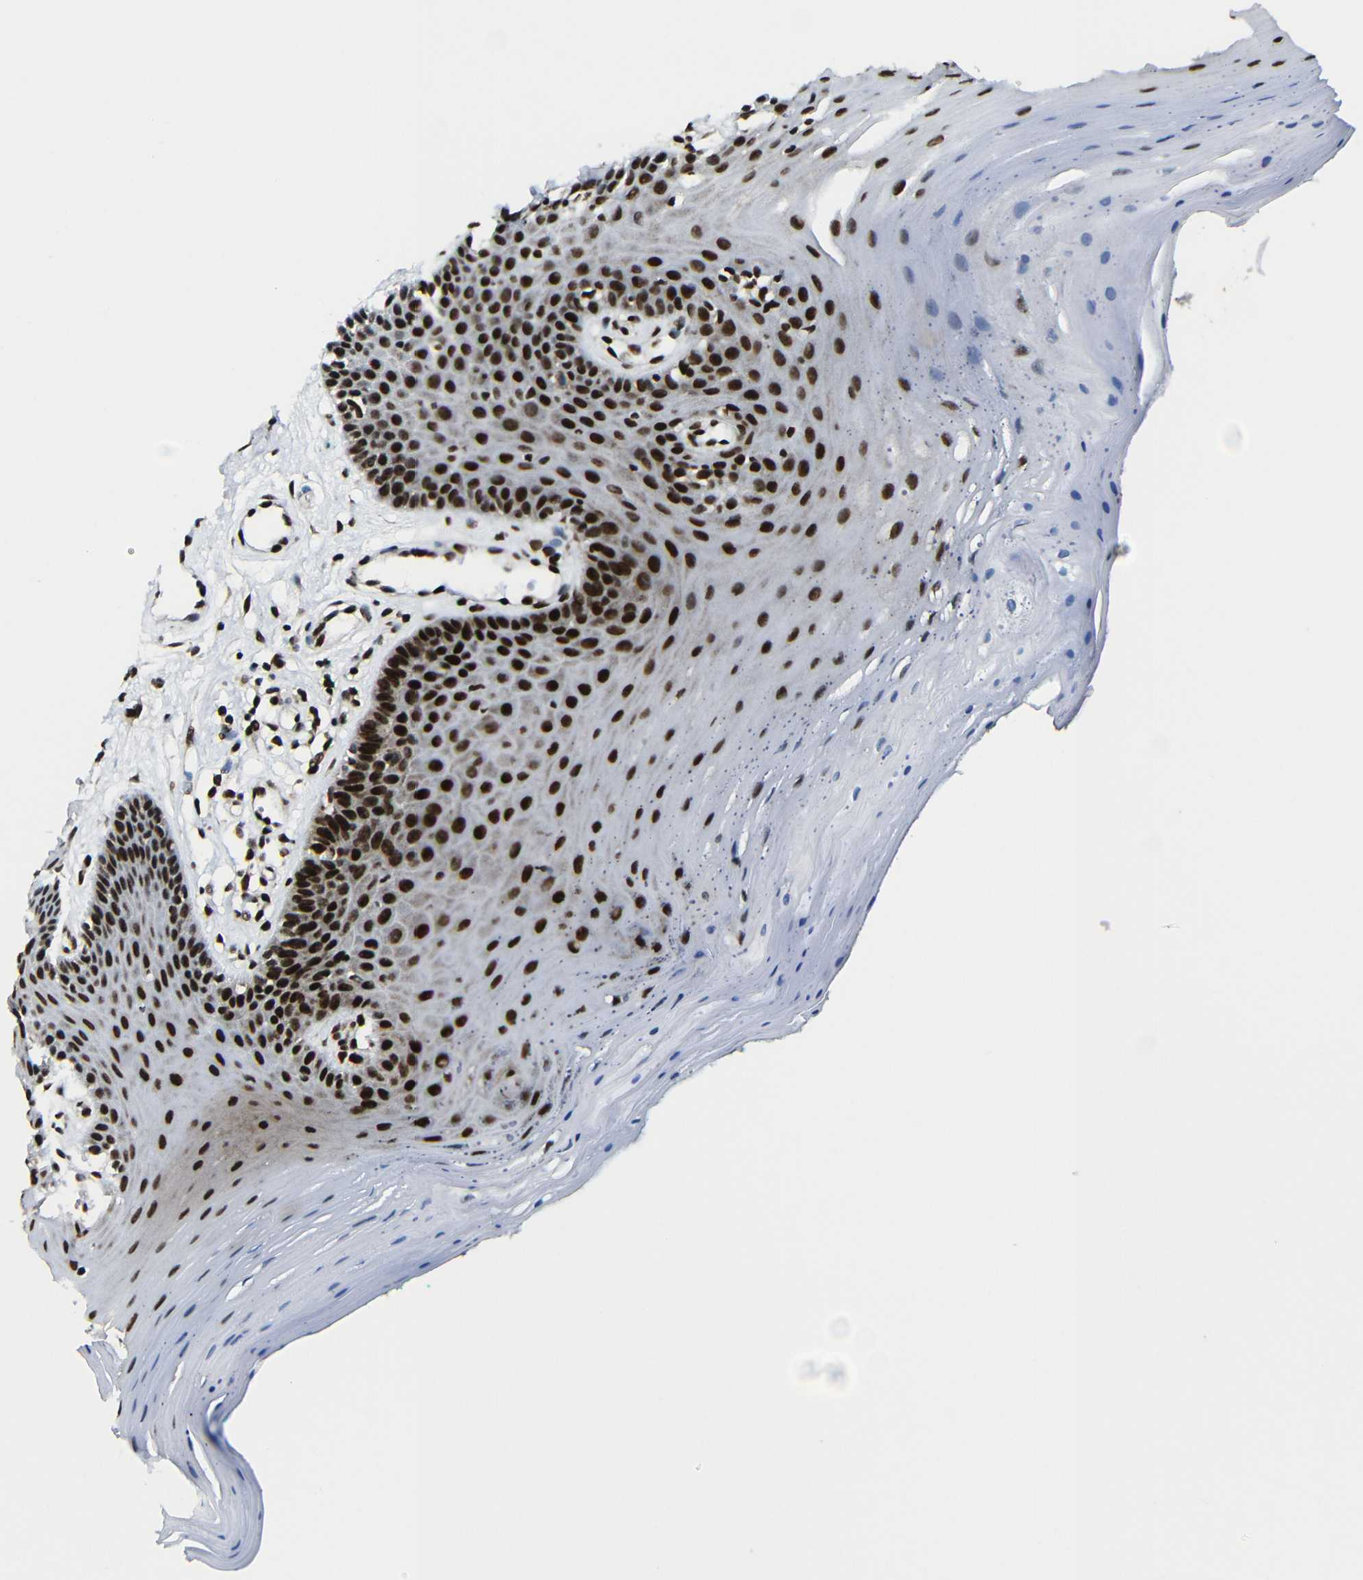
{"staining": {"intensity": "strong", "quantity": ">75%", "location": "nuclear"}, "tissue": "oral mucosa", "cell_type": "Squamous epithelial cells", "image_type": "normal", "snomed": [{"axis": "morphology", "description": "Normal tissue, NOS"}, {"axis": "topography", "description": "Skeletal muscle"}, {"axis": "topography", "description": "Oral tissue"}], "caption": "Immunohistochemistry (IHC) image of benign oral mucosa: oral mucosa stained using immunohistochemistry shows high levels of strong protein expression localized specifically in the nuclear of squamous epithelial cells, appearing as a nuclear brown color.", "gene": "PTBP1", "patient": {"sex": "male", "age": 58}}